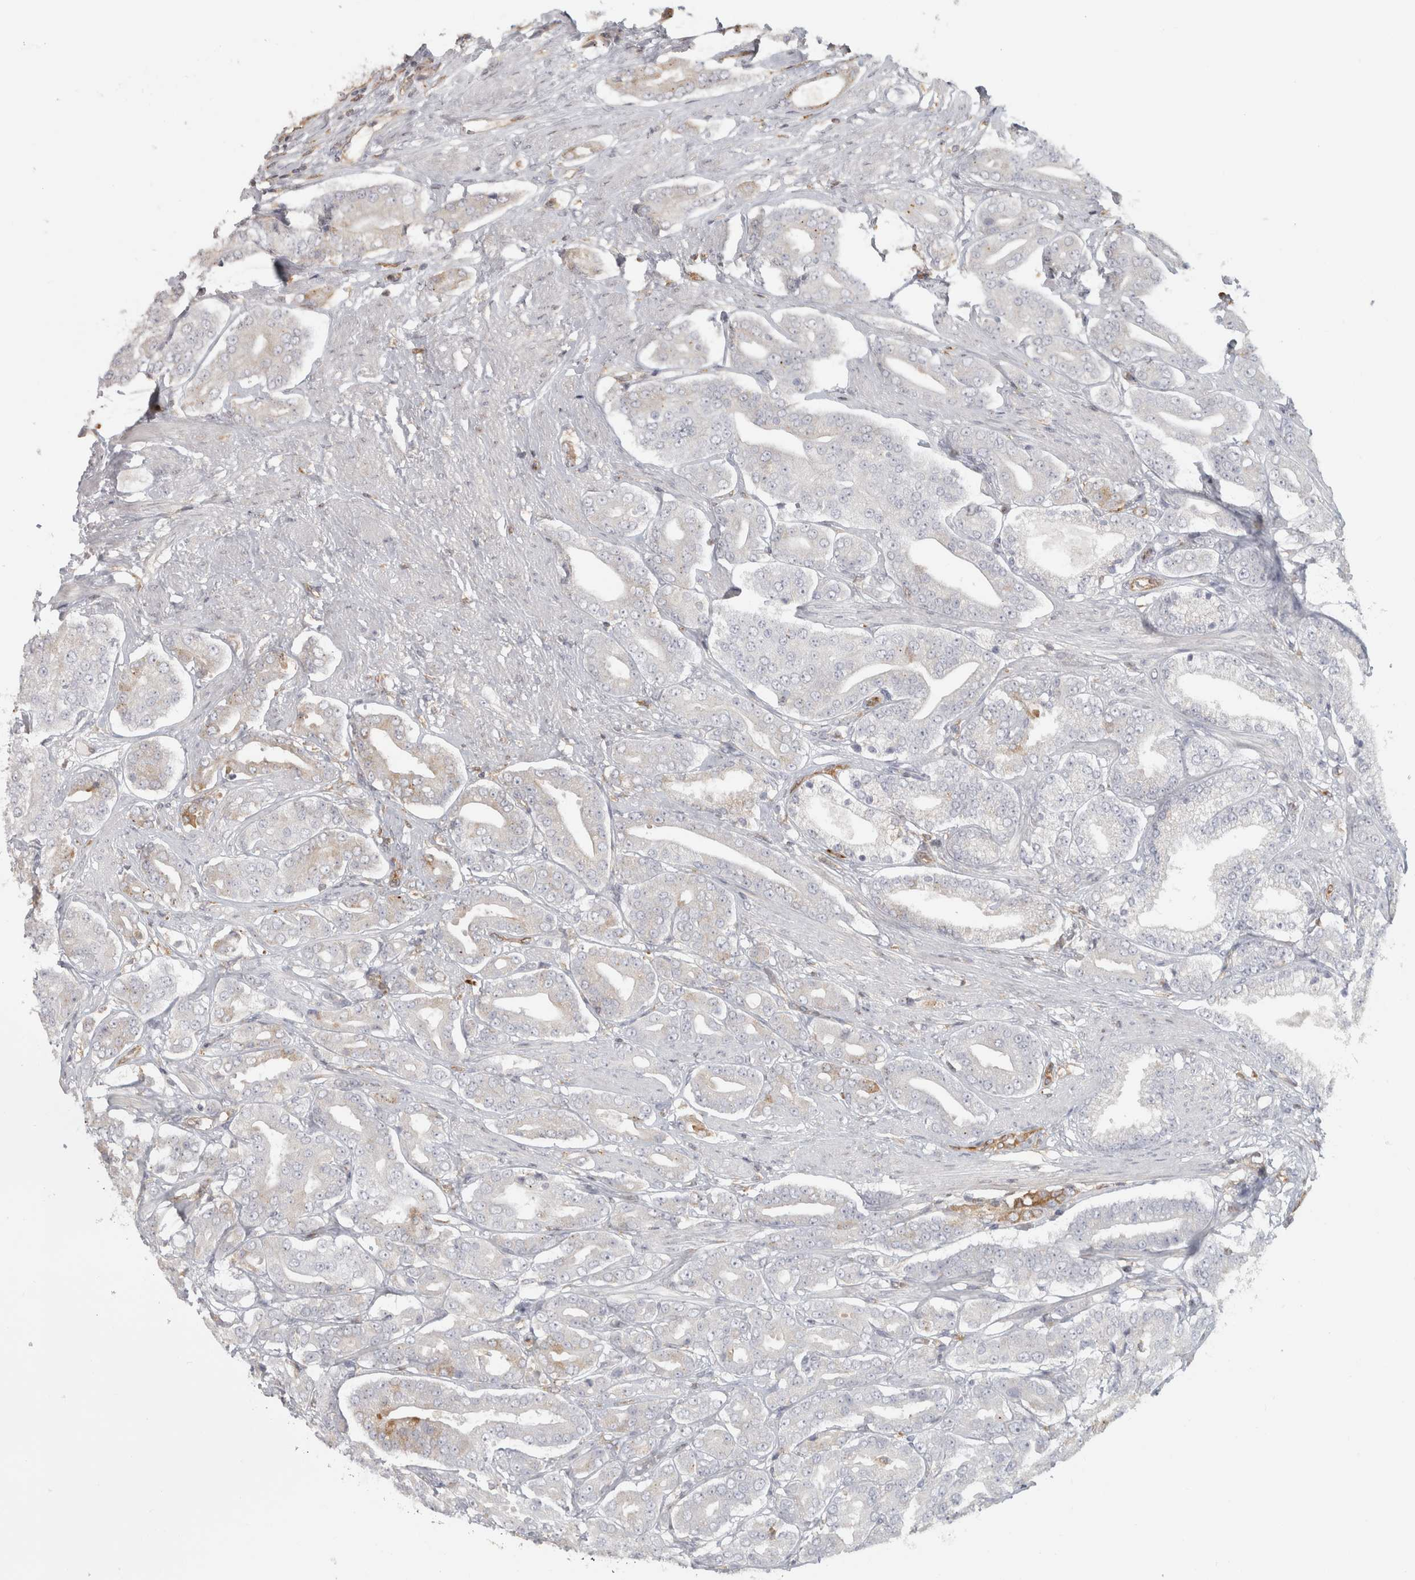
{"staining": {"intensity": "negative", "quantity": "none", "location": "none"}, "tissue": "prostate cancer", "cell_type": "Tumor cells", "image_type": "cancer", "snomed": [{"axis": "morphology", "description": "Adenocarcinoma, High grade"}, {"axis": "topography", "description": "Prostate"}], "caption": "Immunohistochemistry (IHC) image of neoplastic tissue: human prostate cancer stained with DAB demonstrates no significant protein positivity in tumor cells.", "gene": "HLA-E", "patient": {"sex": "male", "age": 71}}